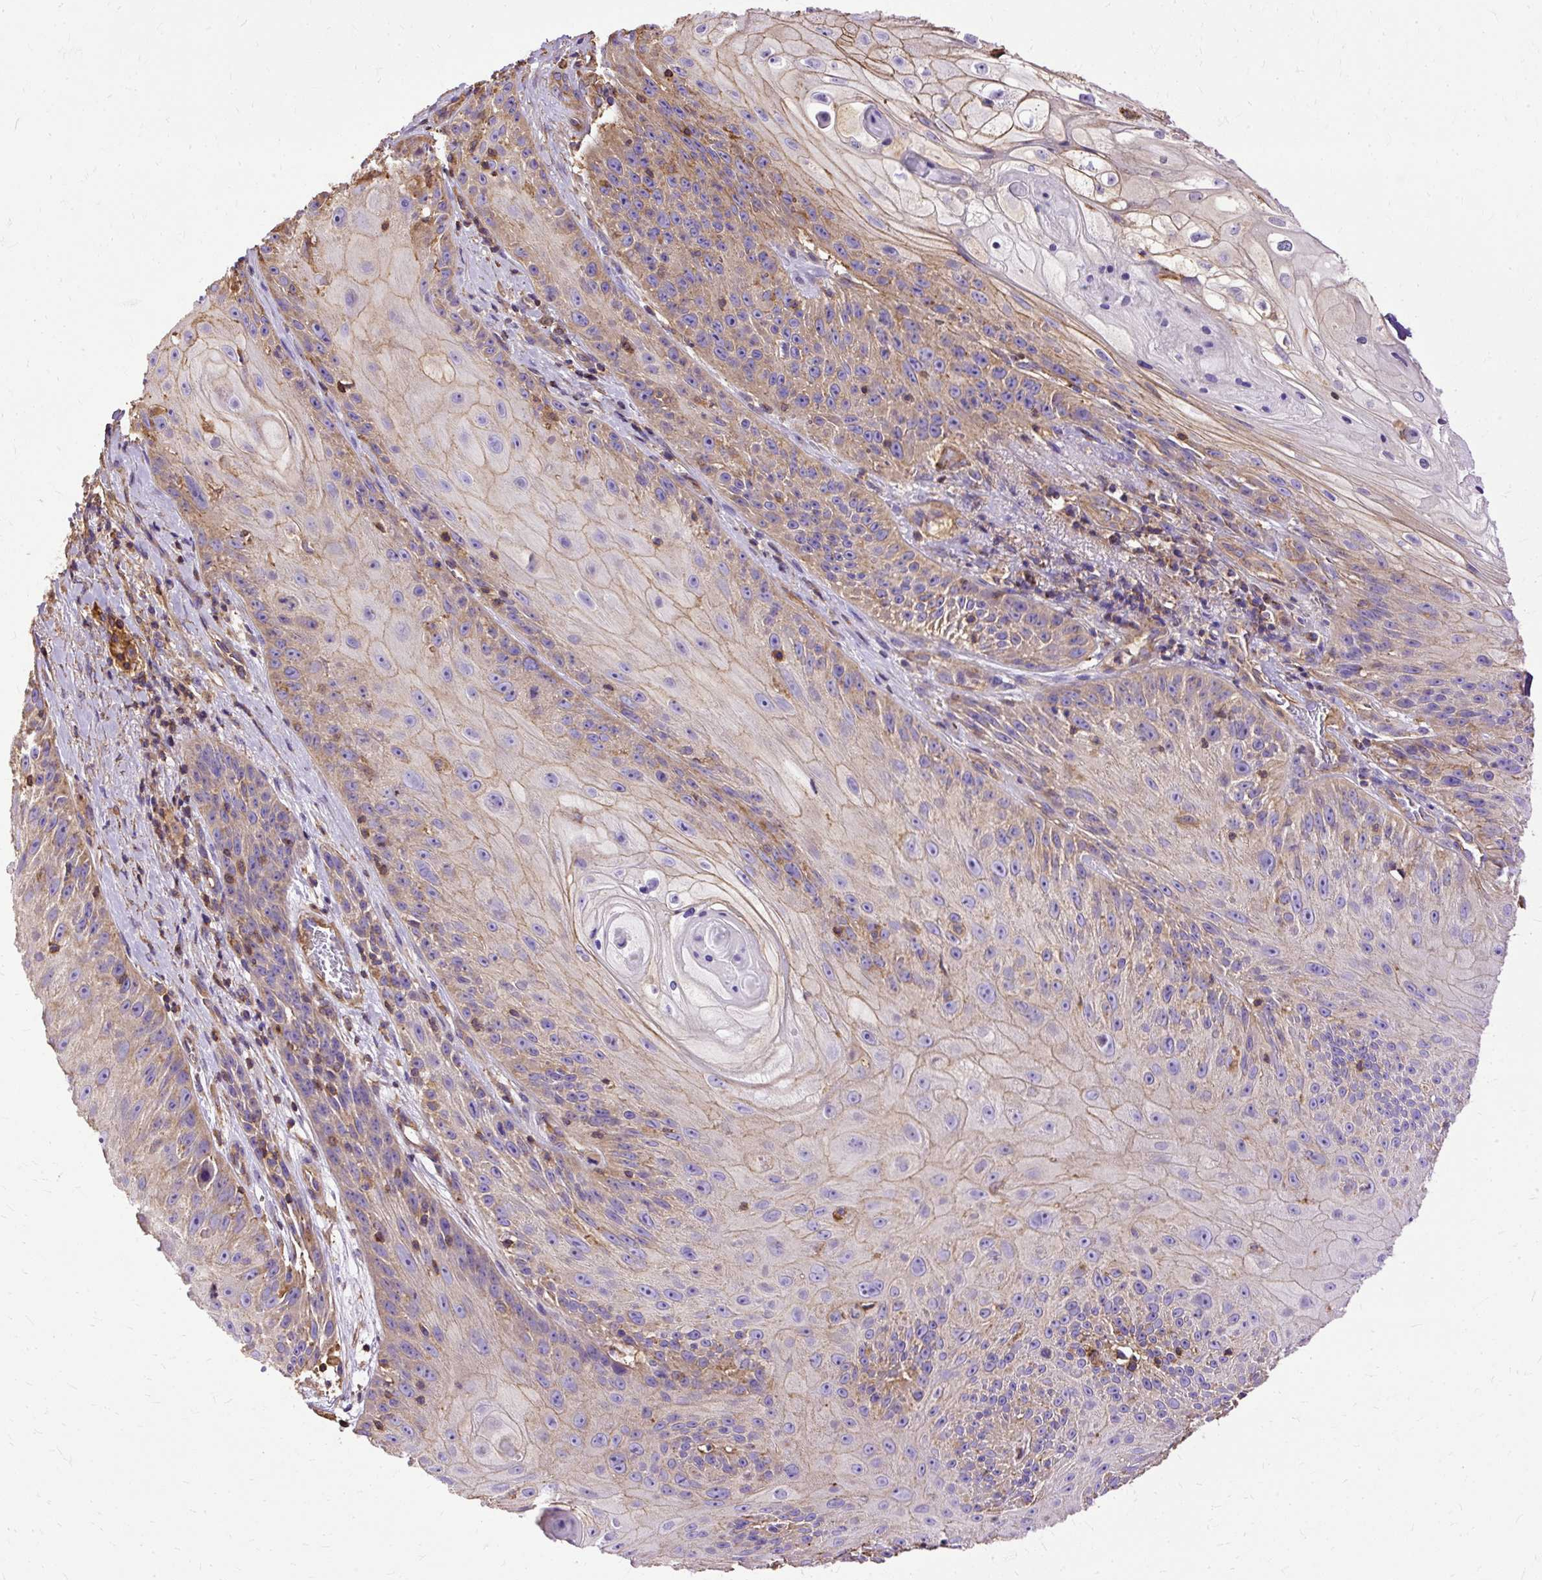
{"staining": {"intensity": "moderate", "quantity": "25%-75%", "location": "cytoplasmic/membranous"}, "tissue": "skin cancer", "cell_type": "Tumor cells", "image_type": "cancer", "snomed": [{"axis": "morphology", "description": "Squamous cell carcinoma, NOS"}, {"axis": "topography", "description": "Skin"}, {"axis": "topography", "description": "Vulva"}], "caption": "This is an image of immunohistochemistry (IHC) staining of skin cancer, which shows moderate staining in the cytoplasmic/membranous of tumor cells.", "gene": "KLHL11", "patient": {"sex": "female", "age": 76}}